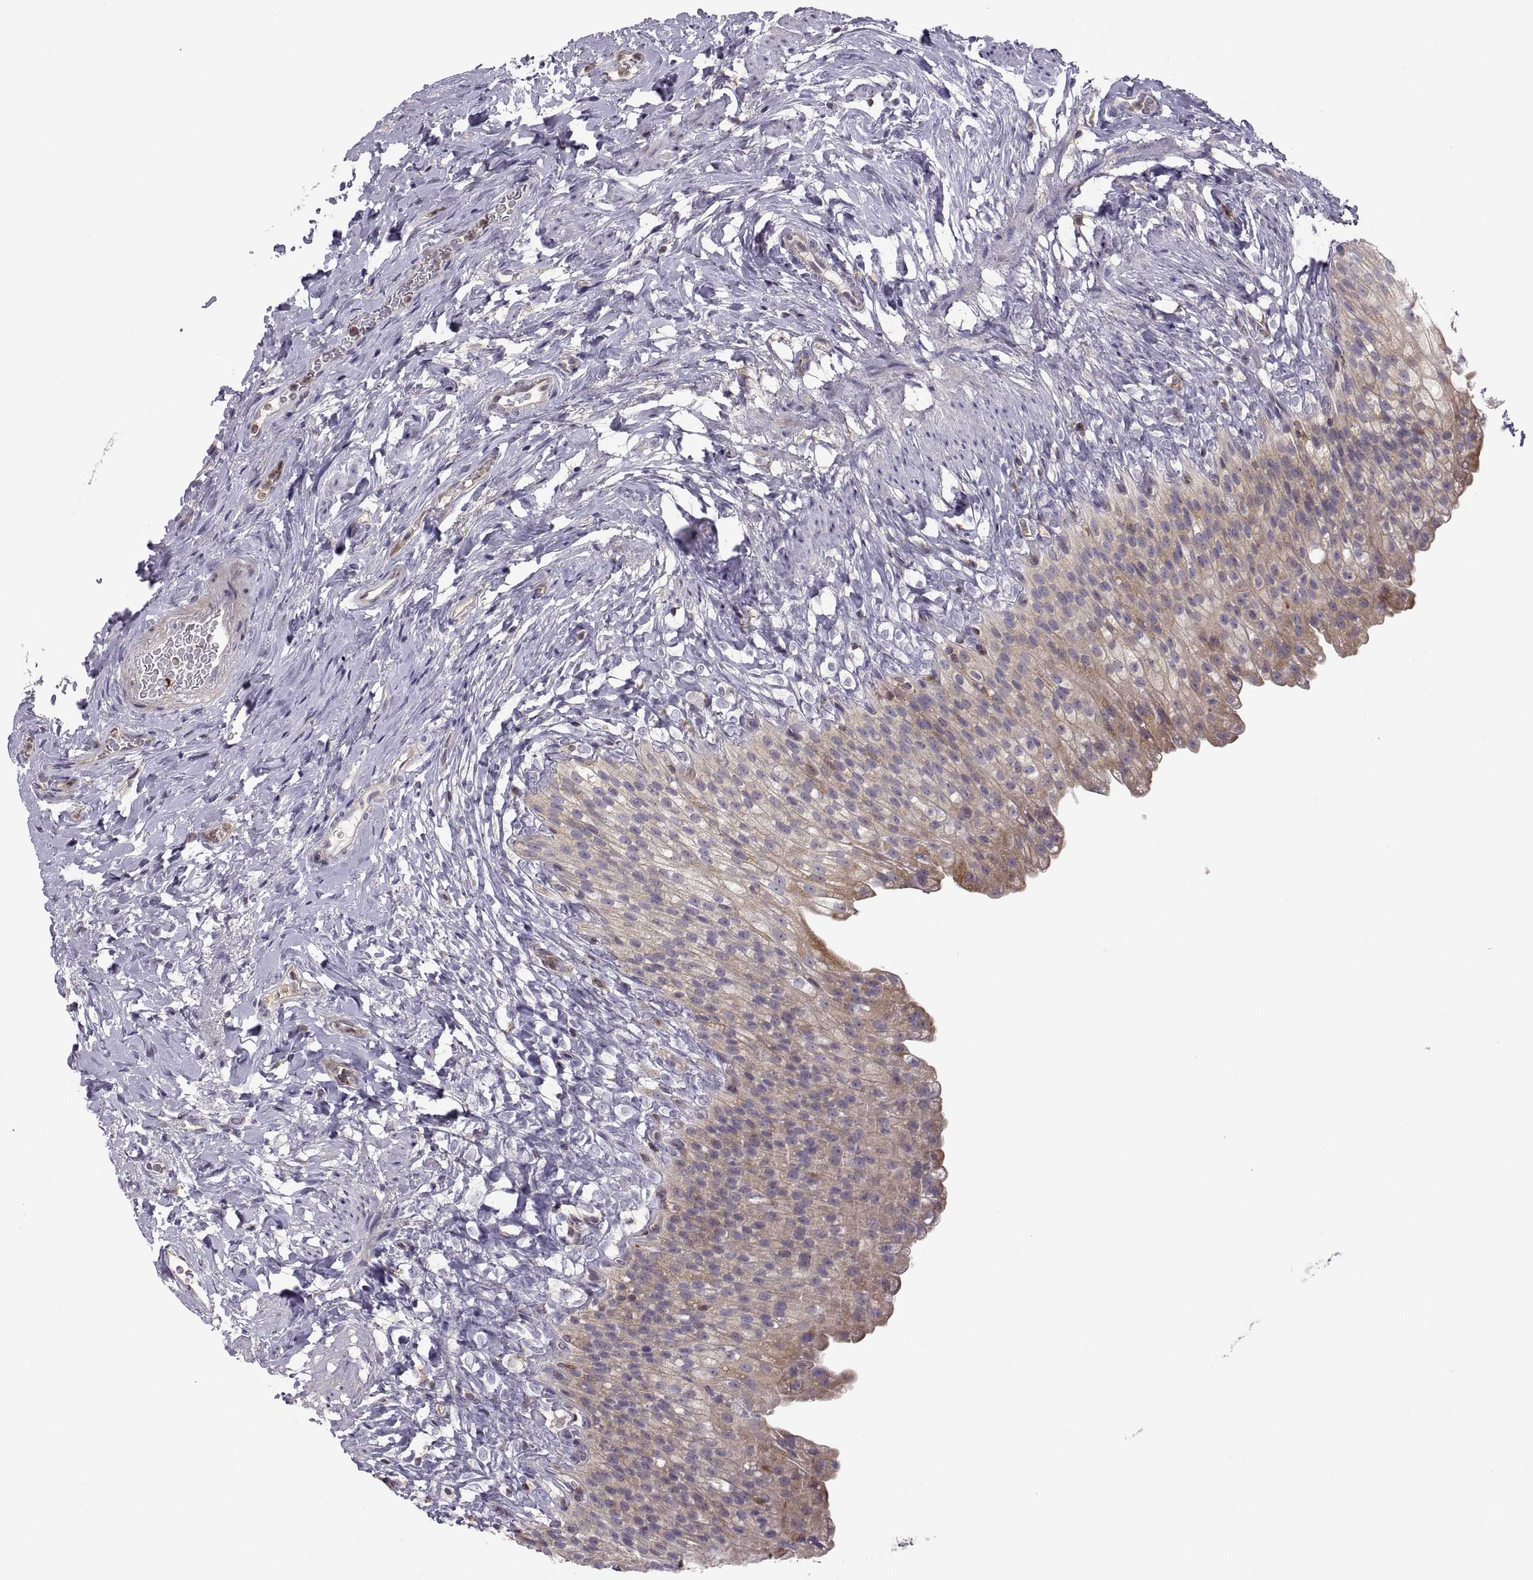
{"staining": {"intensity": "weak", "quantity": "25%-75%", "location": "cytoplasmic/membranous"}, "tissue": "urinary bladder", "cell_type": "Urothelial cells", "image_type": "normal", "snomed": [{"axis": "morphology", "description": "Normal tissue, NOS"}, {"axis": "topography", "description": "Urinary bladder"}], "caption": "Weak cytoplasmic/membranous protein positivity is identified in approximately 25%-75% of urothelial cells in urinary bladder. Immunohistochemistry (ihc) stains the protein of interest in brown and the nuclei are stained blue.", "gene": "SPATA32", "patient": {"sex": "male", "age": 76}}